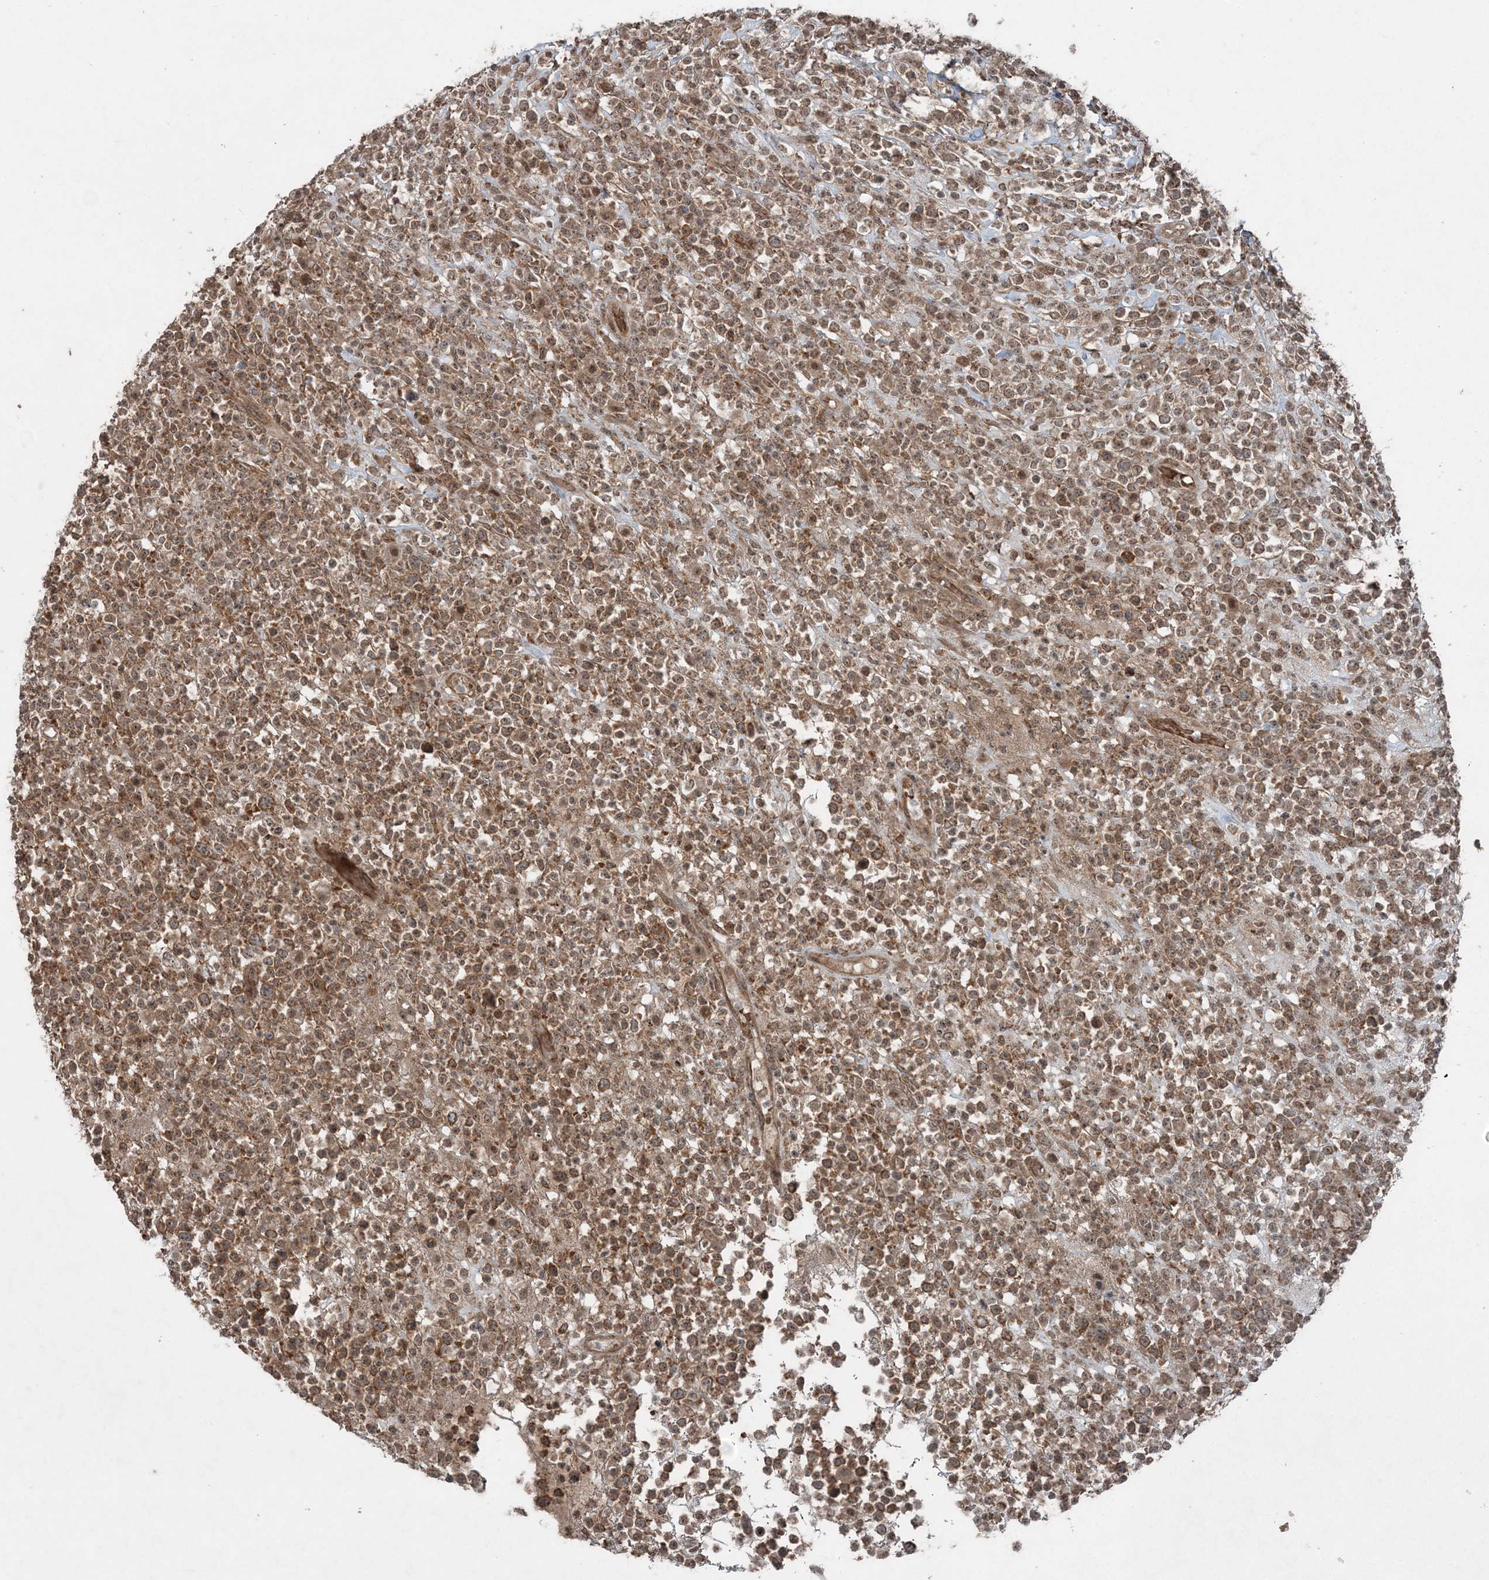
{"staining": {"intensity": "moderate", "quantity": ">75%", "location": "cytoplasmic/membranous,nuclear"}, "tissue": "lymphoma", "cell_type": "Tumor cells", "image_type": "cancer", "snomed": [{"axis": "morphology", "description": "Malignant lymphoma, non-Hodgkin's type, High grade"}, {"axis": "topography", "description": "Colon"}], "caption": "This is a micrograph of IHC staining of lymphoma, which shows moderate expression in the cytoplasmic/membranous and nuclear of tumor cells.", "gene": "FBXL17", "patient": {"sex": "female", "age": 53}}